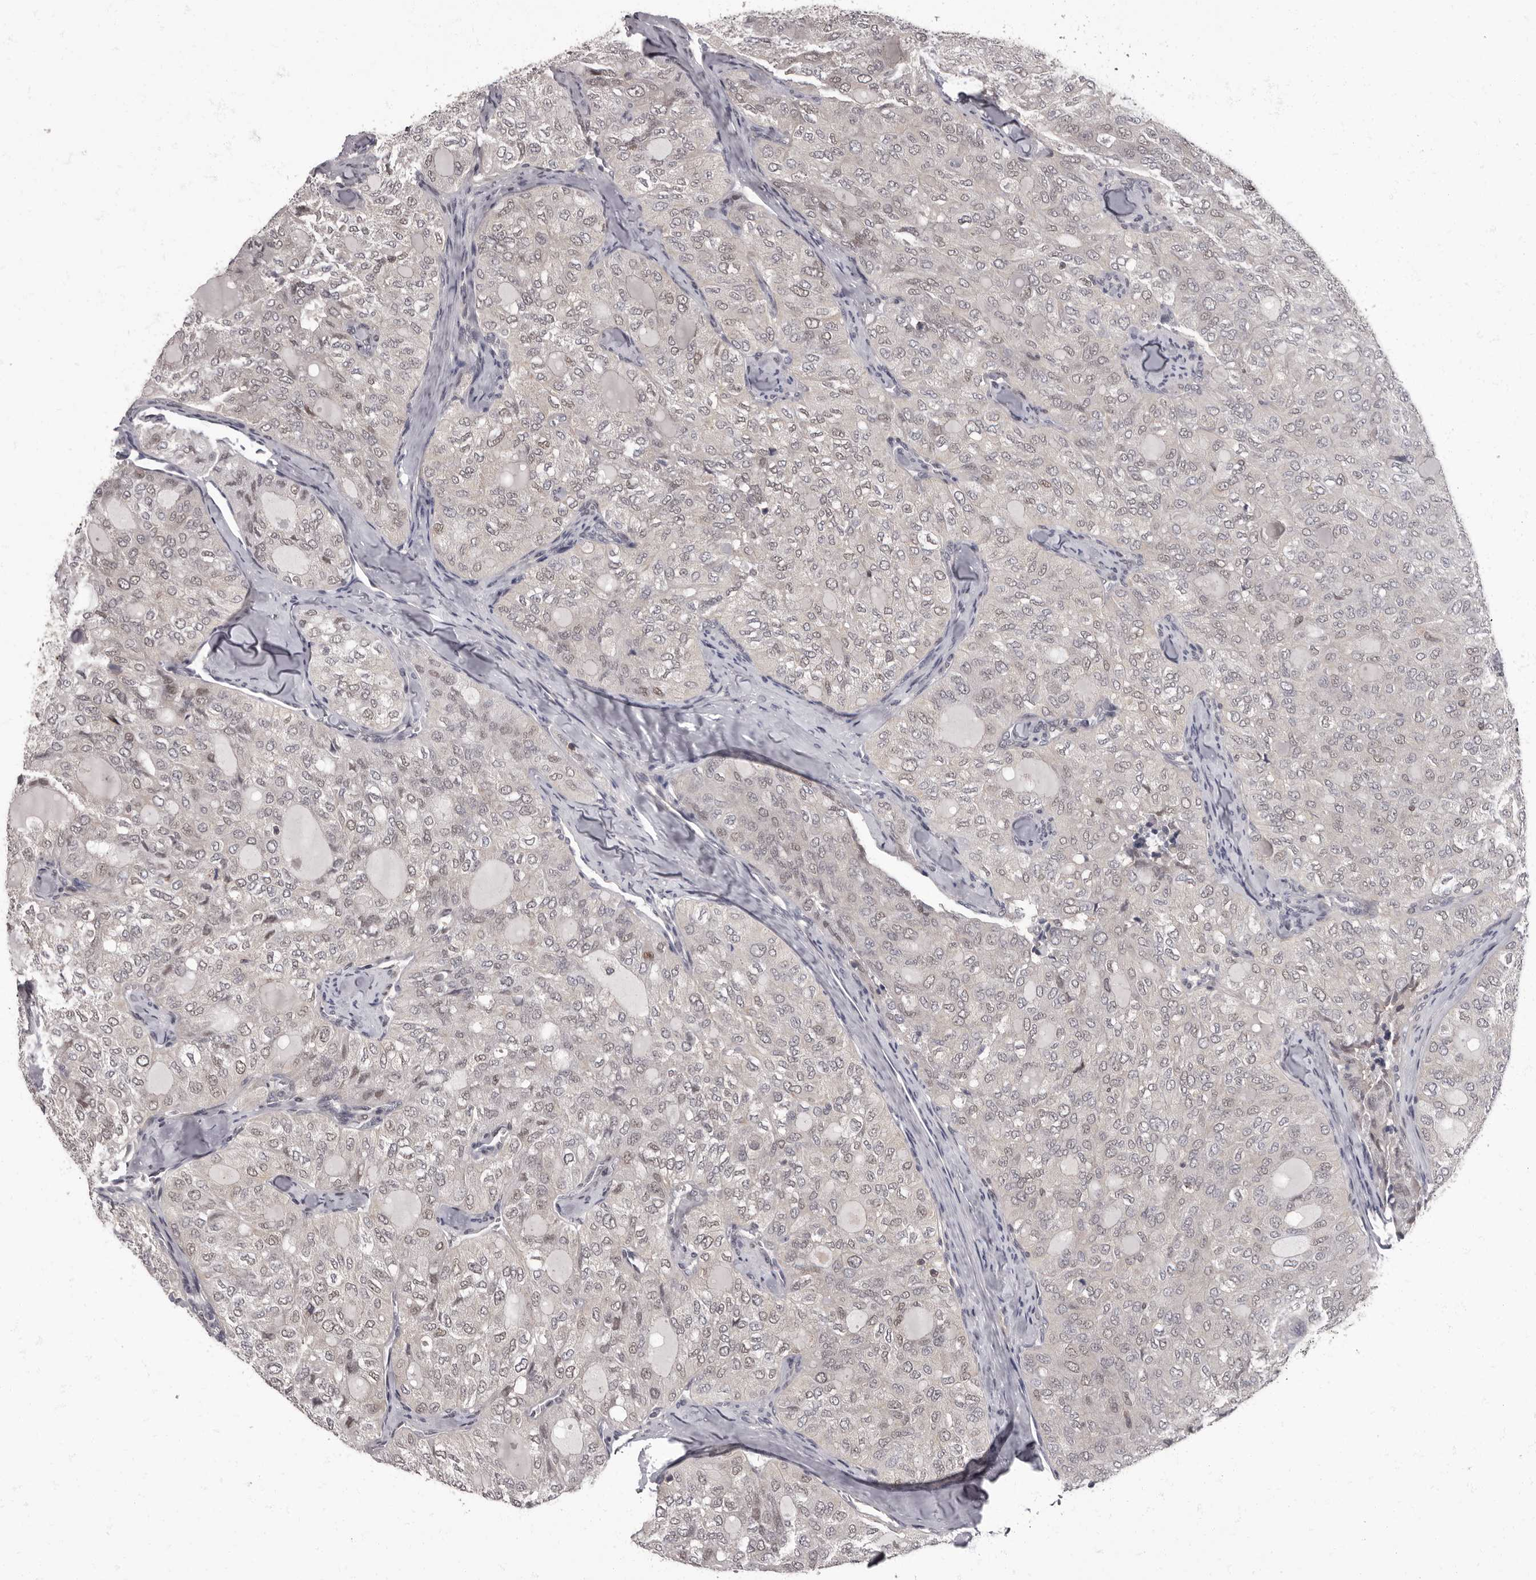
{"staining": {"intensity": "weak", "quantity": ">75%", "location": "nuclear"}, "tissue": "thyroid cancer", "cell_type": "Tumor cells", "image_type": "cancer", "snomed": [{"axis": "morphology", "description": "Follicular adenoma carcinoma, NOS"}, {"axis": "topography", "description": "Thyroid gland"}], "caption": "Thyroid cancer stained with a brown dye shows weak nuclear positive staining in approximately >75% of tumor cells.", "gene": "C1orf50", "patient": {"sex": "male", "age": 75}}